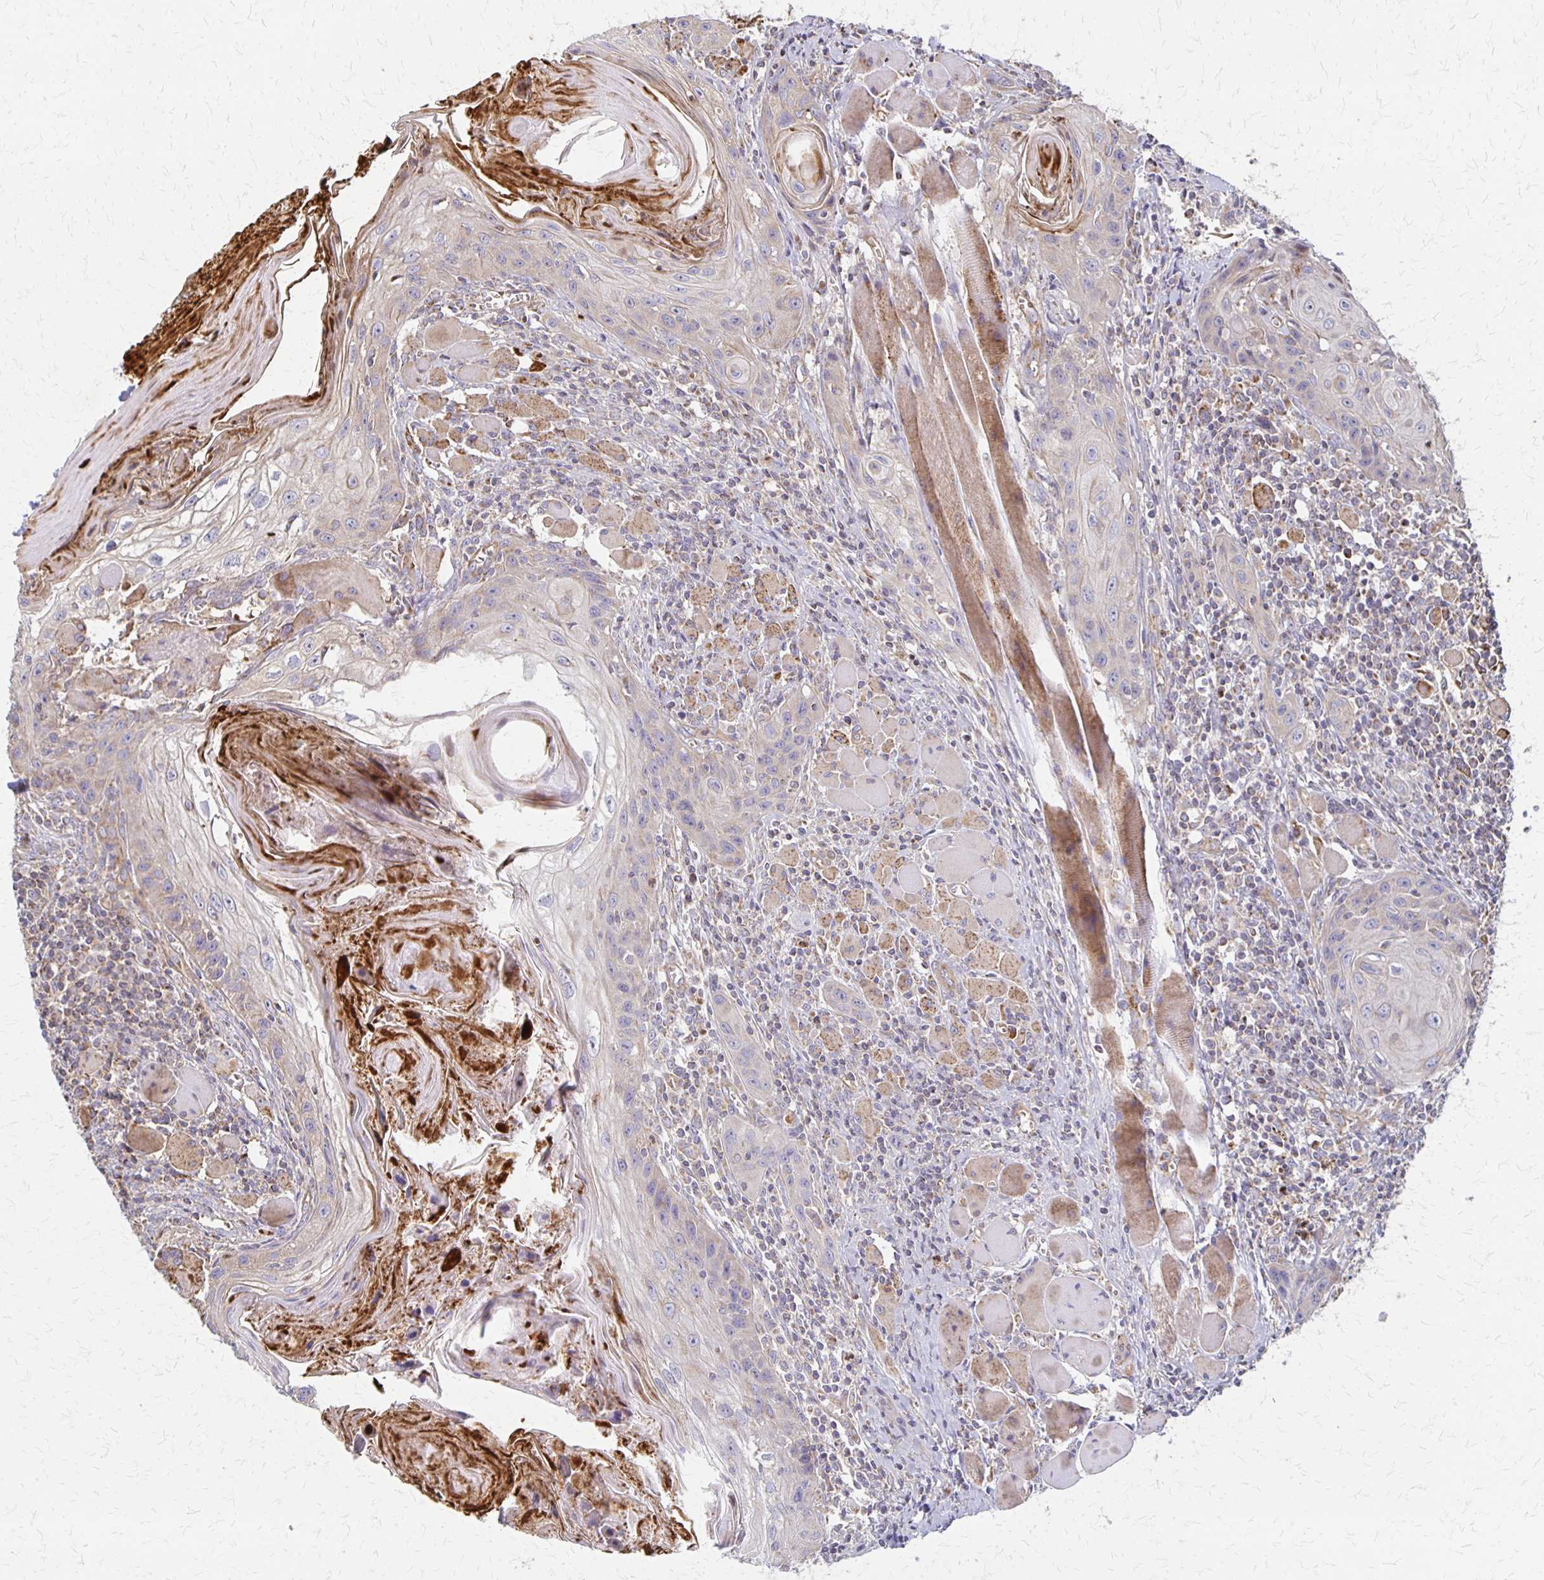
{"staining": {"intensity": "weak", "quantity": "<25%", "location": "cytoplasmic/membranous"}, "tissue": "head and neck cancer", "cell_type": "Tumor cells", "image_type": "cancer", "snomed": [{"axis": "morphology", "description": "Squamous cell carcinoma, NOS"}, {"axis": "topography", "description": "Oral tissue"}, {"axis": "topography", "description": "Head-Neck"}], "caption": "An image of head and neck cancer (squamous cell carcinoma) stained for a protein demonstrates no brown staining in tumor cells. (Immunohistochemistry, brightfield microscopy, high magnification).", "gene": "EIF4EBP2", "patient": {"sex": "male", "age": 58}}